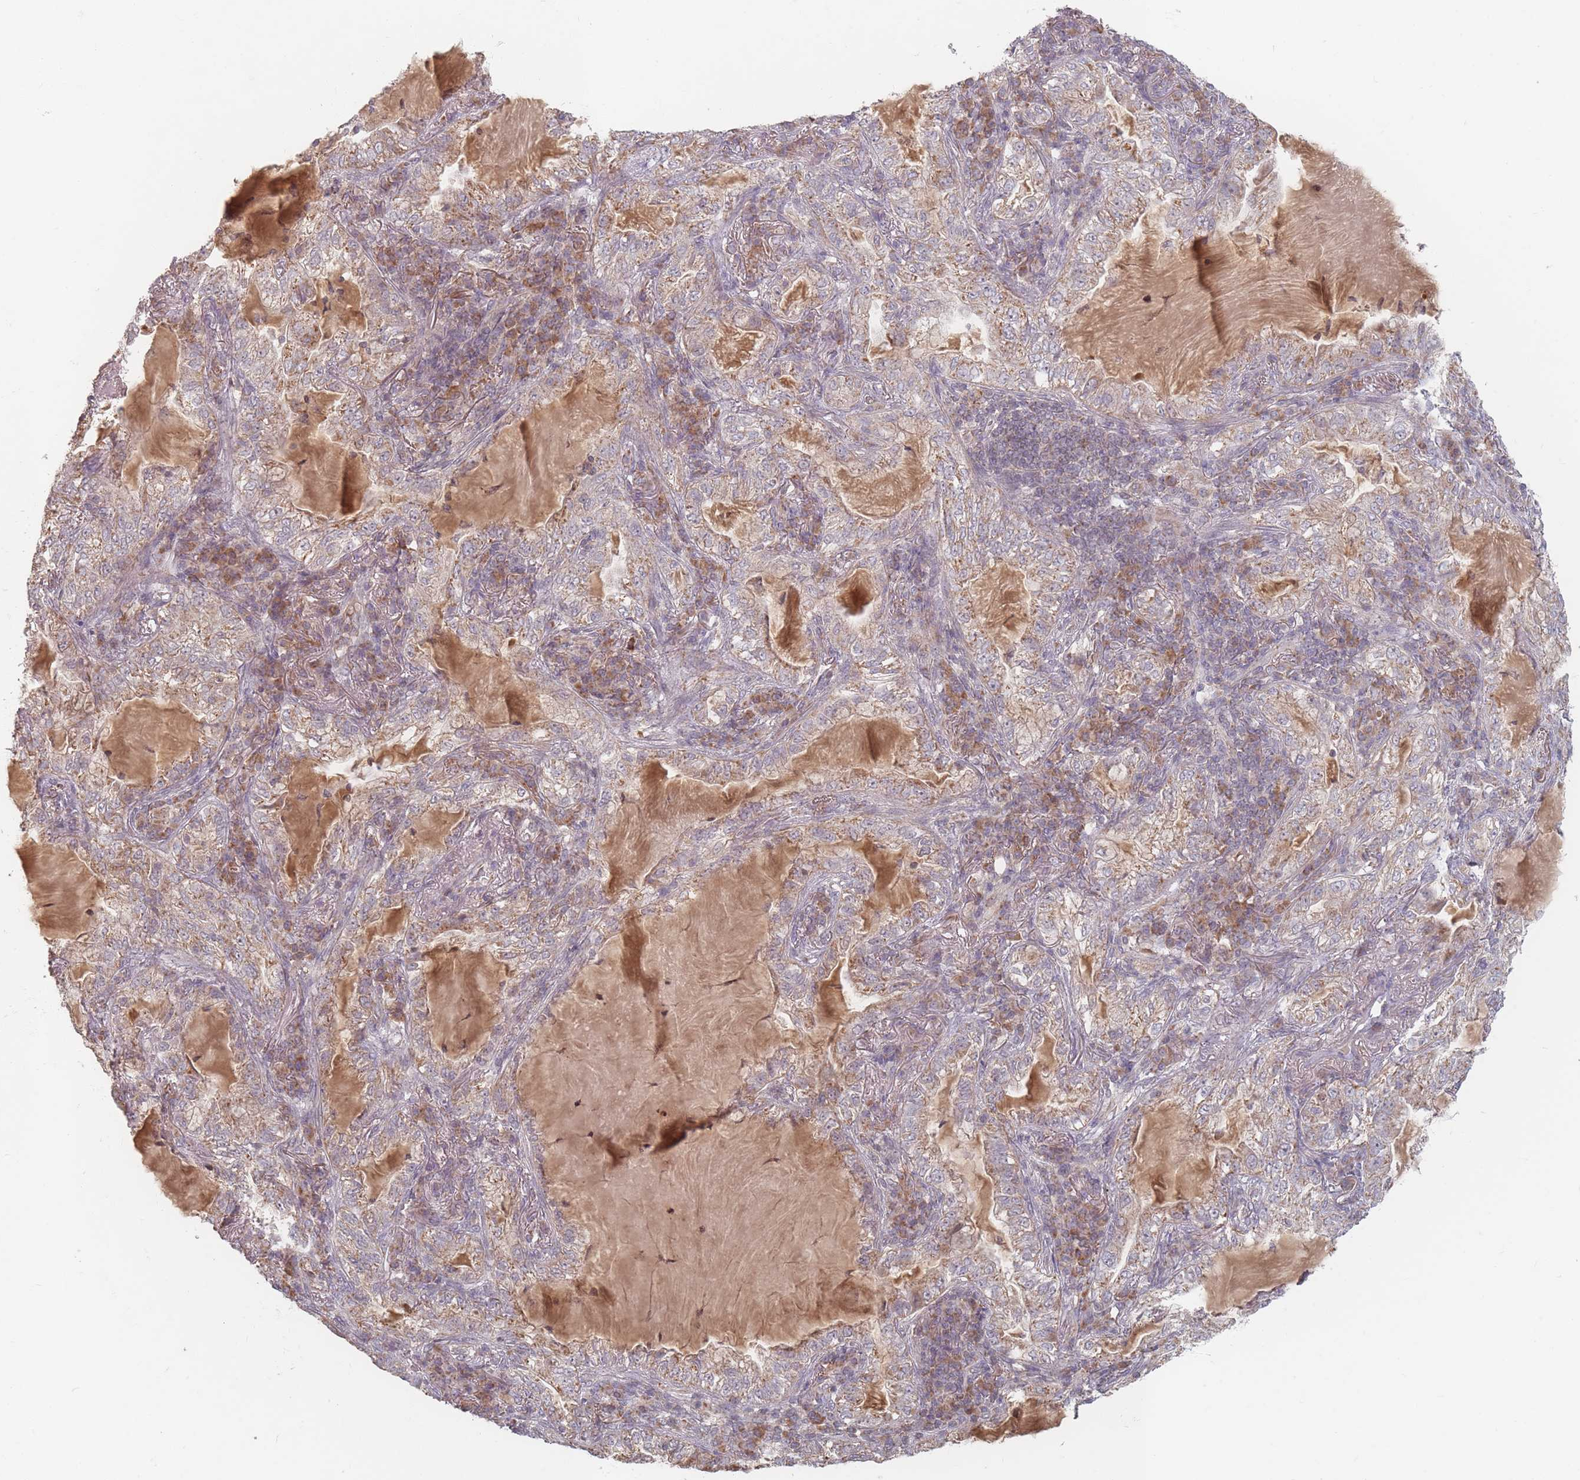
{"staining": {"intensity": "weak", "quantity": "25%-75%", "location": "cytoplasmic/membranous"}, "tissue": "lung cancer", "cell_type": "Tumor cells", "image_type": "cancer", "snomed": [{"axis": "morphology", "description": "Adenocarcinoma, NOS"}, {"axis": "topography", "description": "Lung"}], "caption": "Immunohistochemical staining of lung cancer demonstrates weak cytoplasmic/membranous protein staining in approximately 25%-75% of tumor cells. The protein is shown in brown color, while the nuclei are stained blue.", "gene": "OR2M4", "patient": {"sex": "female", "age": 73}}